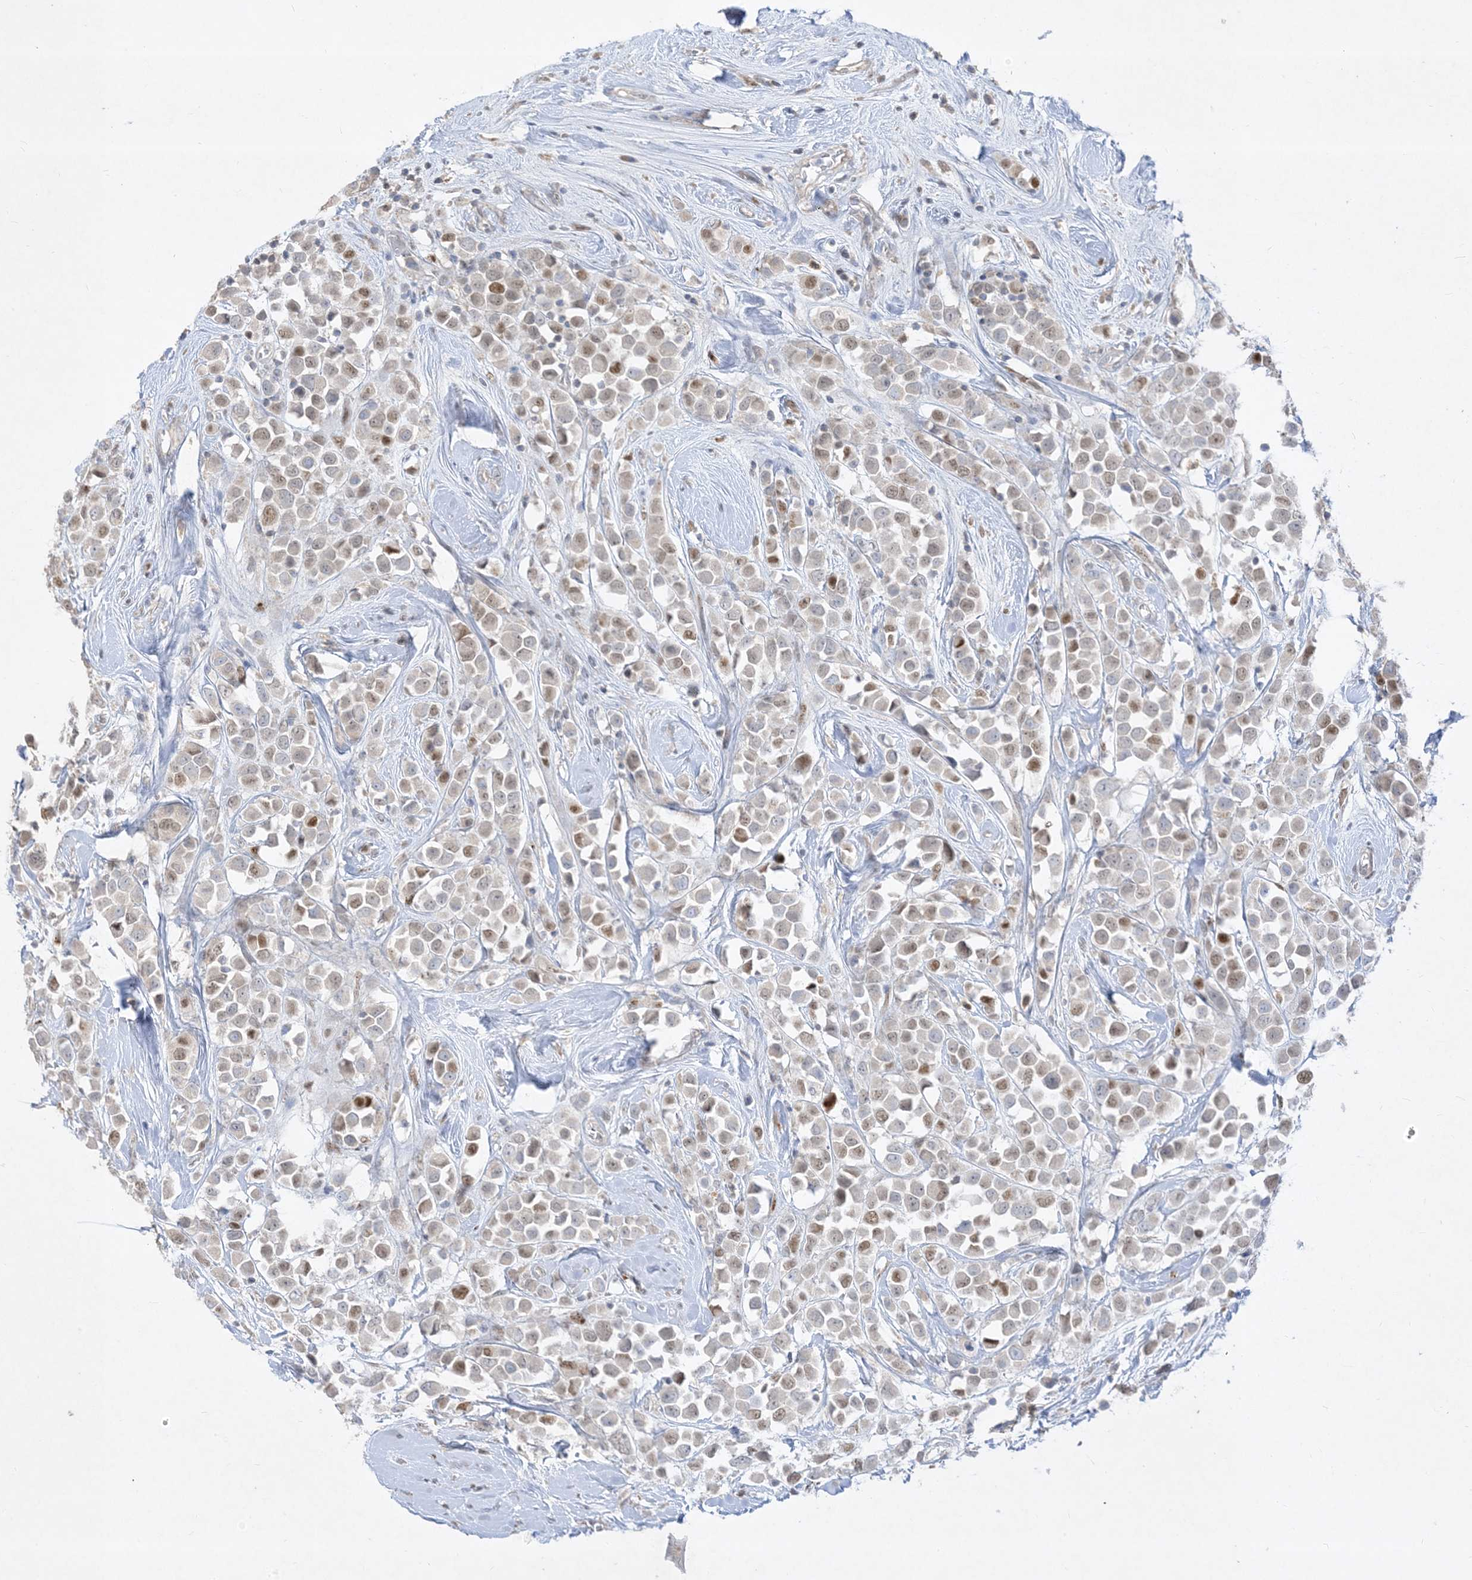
{"staining": {"intensity": "moderate", "quantity": "25%-75%", "location": "nuclear"}, "tissue": "breast cancer", "cell_type": "Tumor cells", "image_type": "cancer", "snomed": [{"axis": "morphology", "description": "Duct carcinoma"}, {"axis": "topography", "description": "Breast"}], "caption": "Immunohistochemistry (IHC) of breast infiltrating ductal carcinoma displays medium levels of moderate nuclear positivity in approximately 25%-75% of tumor cells. (DAB (3,3'-diaminobenzidine) IHC with brightfield microscopy, high magnification).", "gene": "BHLHE40", "patient": {"sex": "female", "age": 61}}